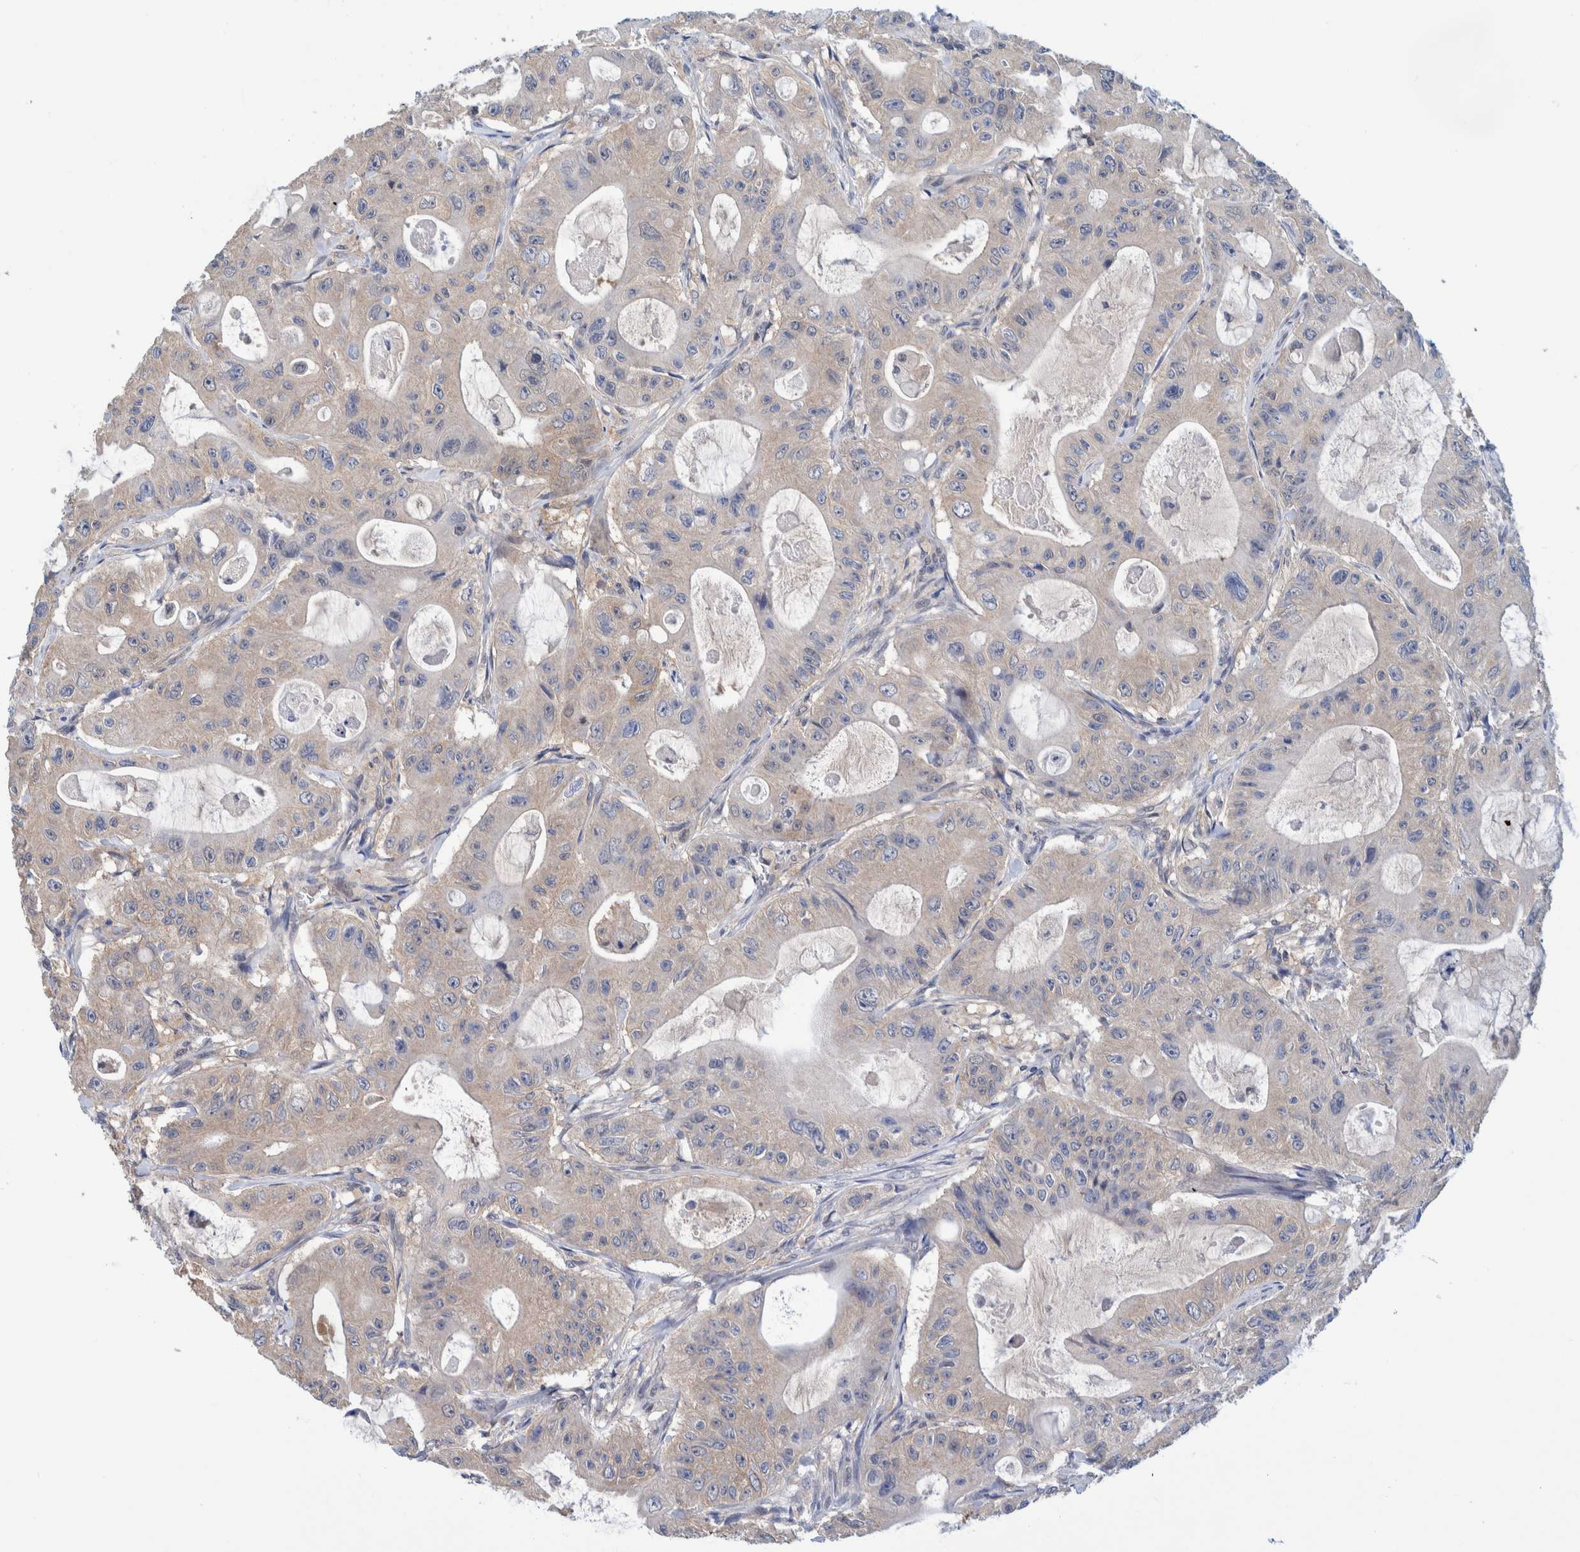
{"staining": {"intensity": "weak", "quantity": "<25%", "location": "cytoplasmic/membranous"}, "tissue": "colorectal cancer", "cell_type": "Tumor cells", "image_type": "cancer", "snomed": [{"axis": "morphology", "description": "Adenocarcinoma, NOS"}, {"axis": "topography", "description": "Colon"}], "caption": "Immunohistochemistry (IHC) image of neoplastic tissue: colorectal adenocarcinoma stained with DAB (3,3'-diaminobenzidine) shows no significant protein staining in tumor cells.", "gene": "PFAS", "patient": {"sex": "female", "age": 46}}